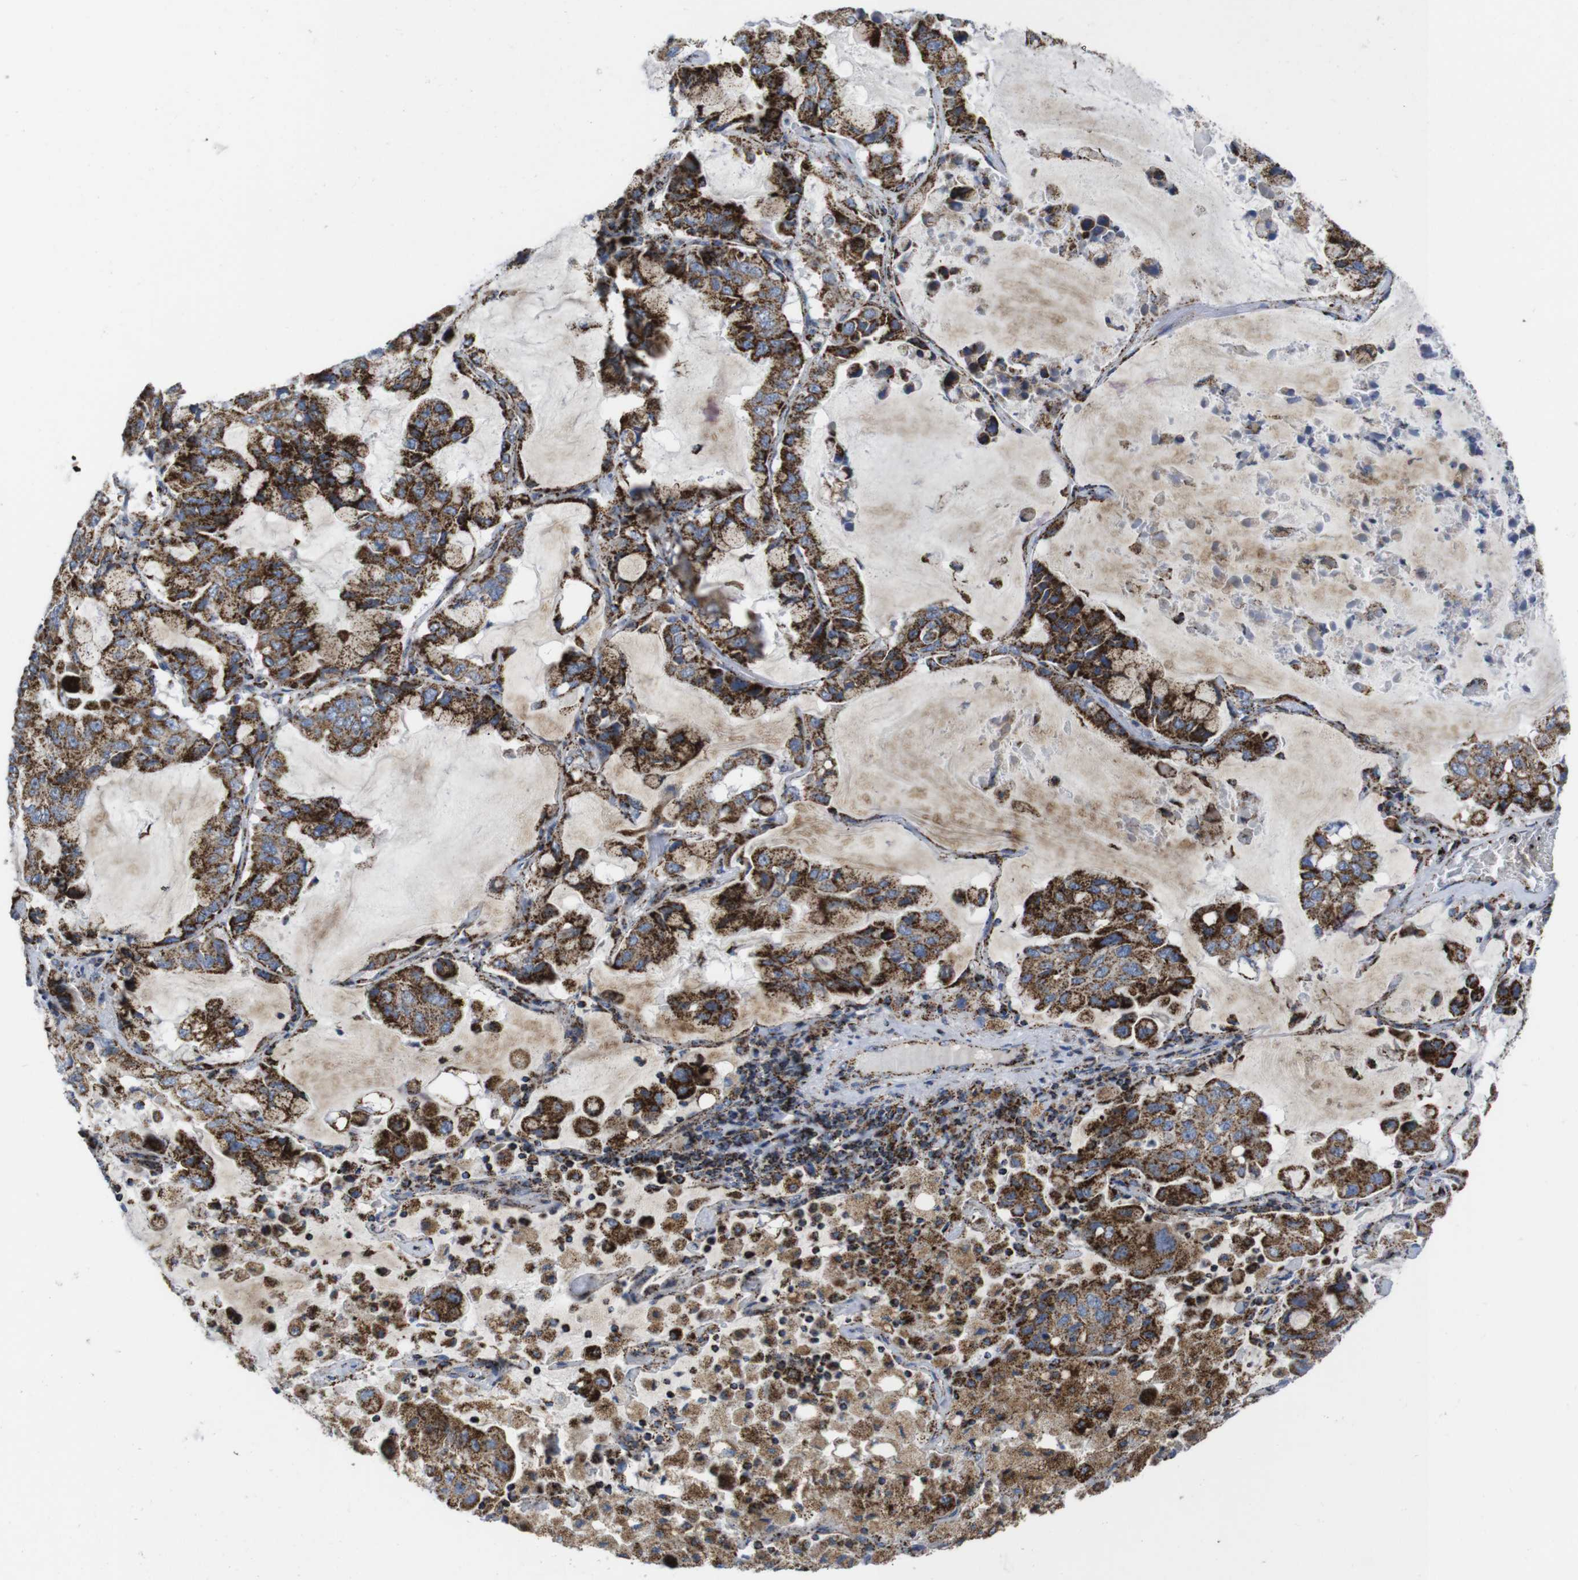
{"staining": {"intensity": "strong", "quantity": ">75%", "location": "cytoplasmic/membranous"}, "tissue": "lung cancer", "cell_type": "Tumor cells", "image_type": "cancer", "snomed": [{"axis": "morphology", "description": "Adenocarcinoma, NOS"}, {"axis": "topography", "description": "Lung"}], "caption": "A brown stain labels strong cytoplasmic/membranous staining of a protein in human lung cancer (adenocarcinoma) tumor cells.", "gene": "TMEM192", "patient": {"sex": "male", "age": 64}}